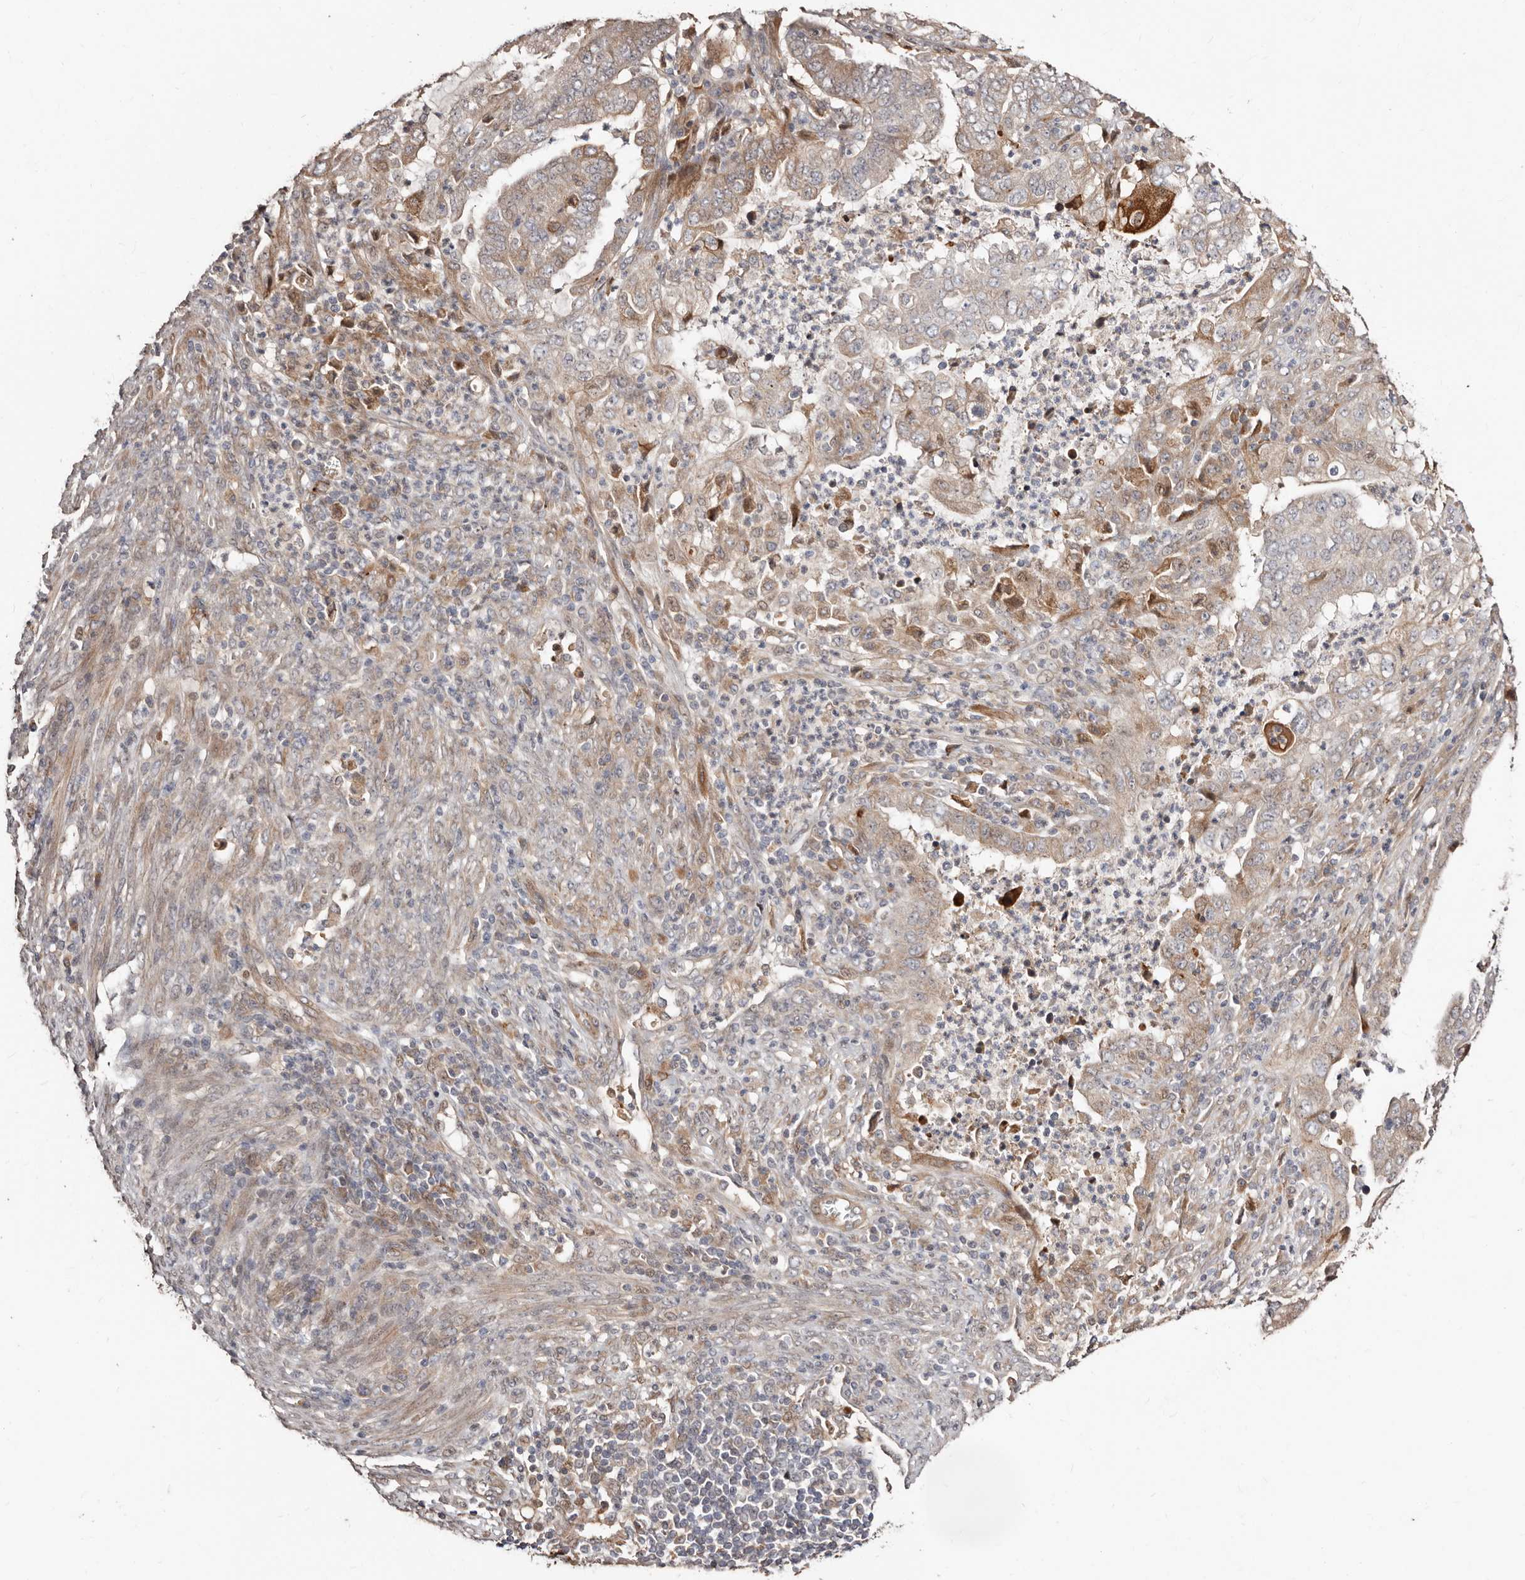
{"staining": {"intensity": "moderate", "quantity": "<25%", "location": "cytoplasmic/membranous"}, "tissue": "endometrial cancer", "cell_type": "Tumor cells", "image_type": "cancer", "snomed": [{"axis": "morphology", "description": "Adenocarcinoma, NOS"}, {"axis": "topography", "description": "Endometrium"}], "caption": "Protein staining of endometrial cancer tissue exhibits moderate cytoplasmic/membranous expression in approximately <25% of tumor cells.", "gene": "APOL6", "patient": {"sex": "female", "age": 51}}